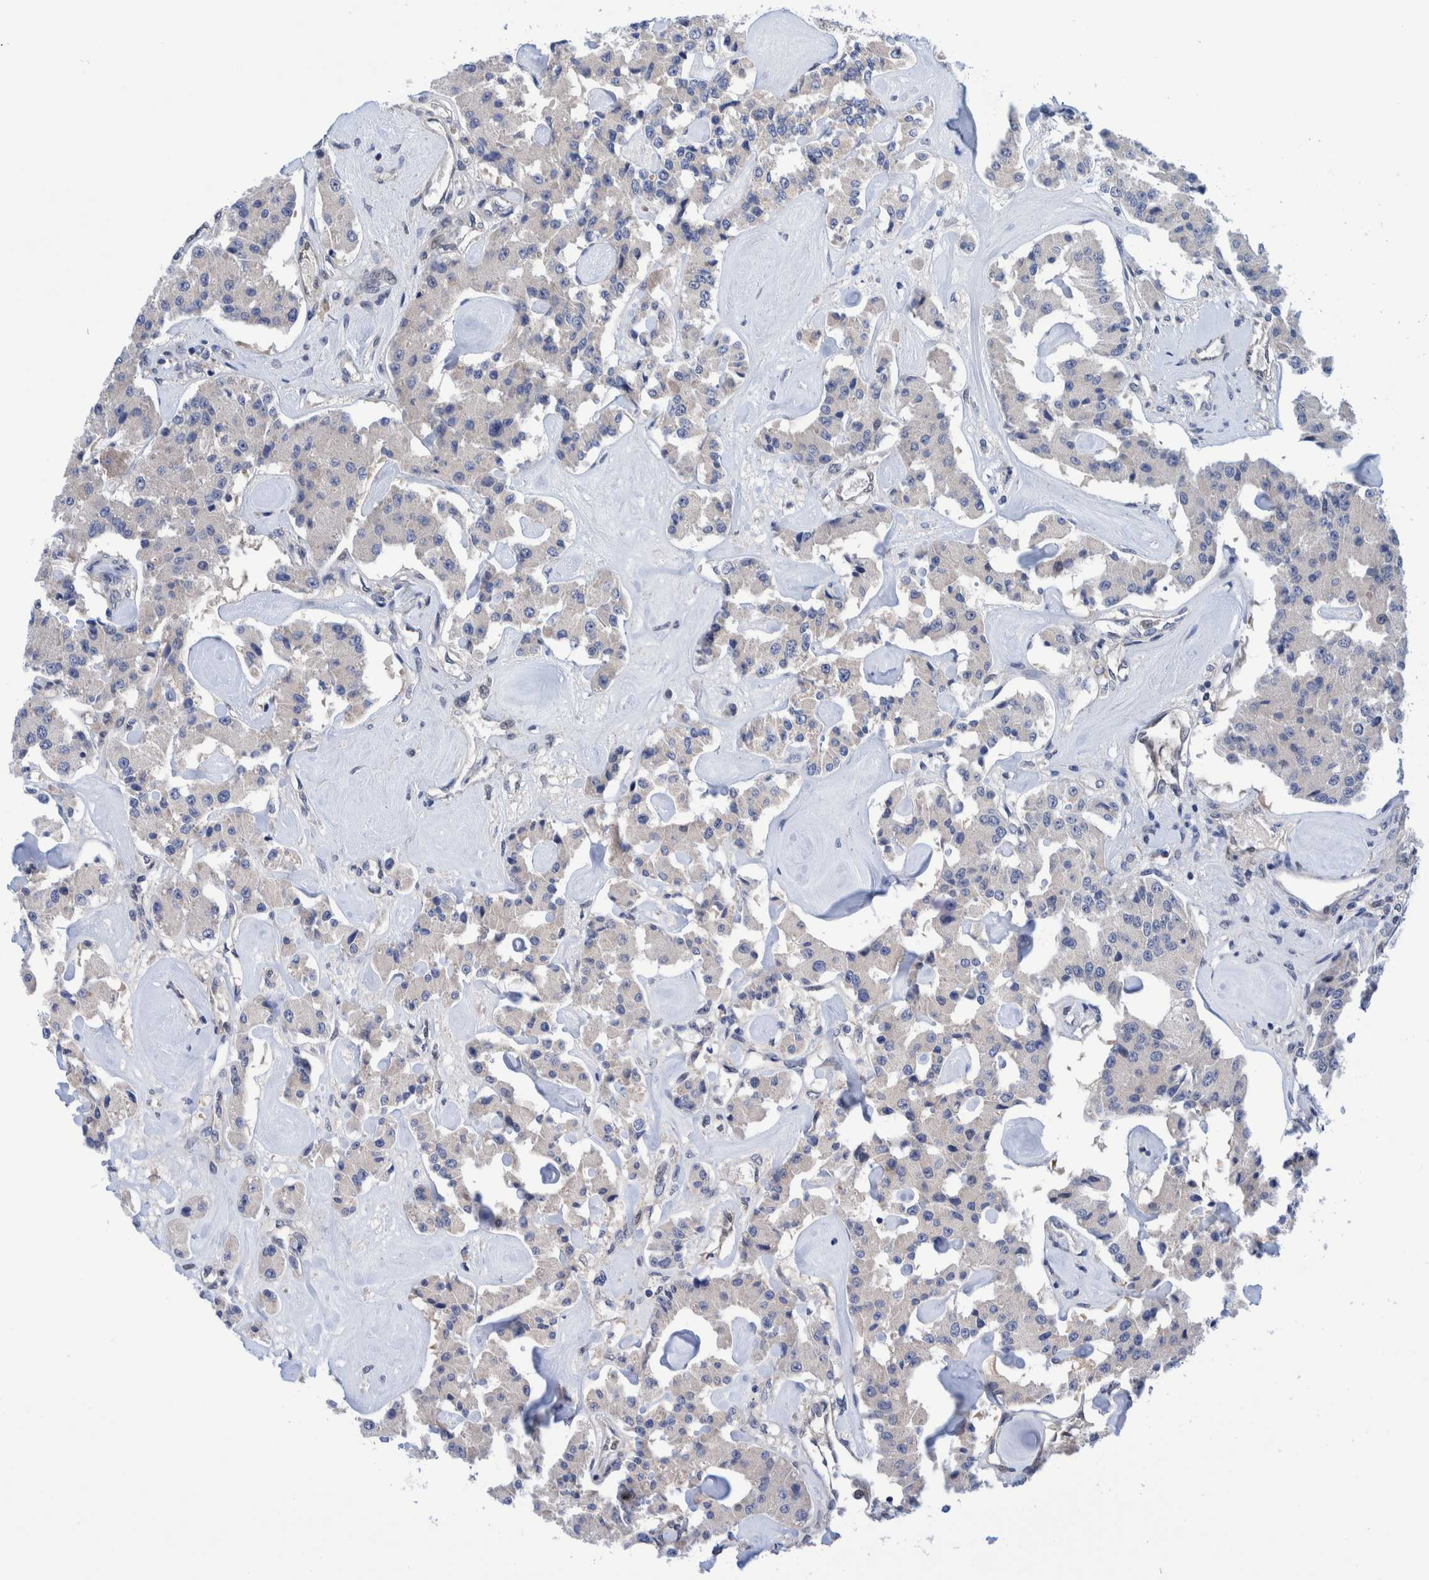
{"staining": {"intensity": "negative", "quantity": "none", "location": "none"}, "tissue": "carcinoid", "cell_type": "Tumor cells", "image_type": "cancer", "snomed": [{"axis": "morphology", "description": "Carcinoid, malignant, NOS"}, {"axis": "topography", "description": "Pancreas"}], "caption": "High magnification brightfield microscopy of carcinoid stained with DAB (3,3'-diaminobenzidine) (brown) and counterstained with hematoxylin (blue): tumor cells show no significant positivity.", "gene": "PFAS", "patient": {"sex": "male", "age": 41}}